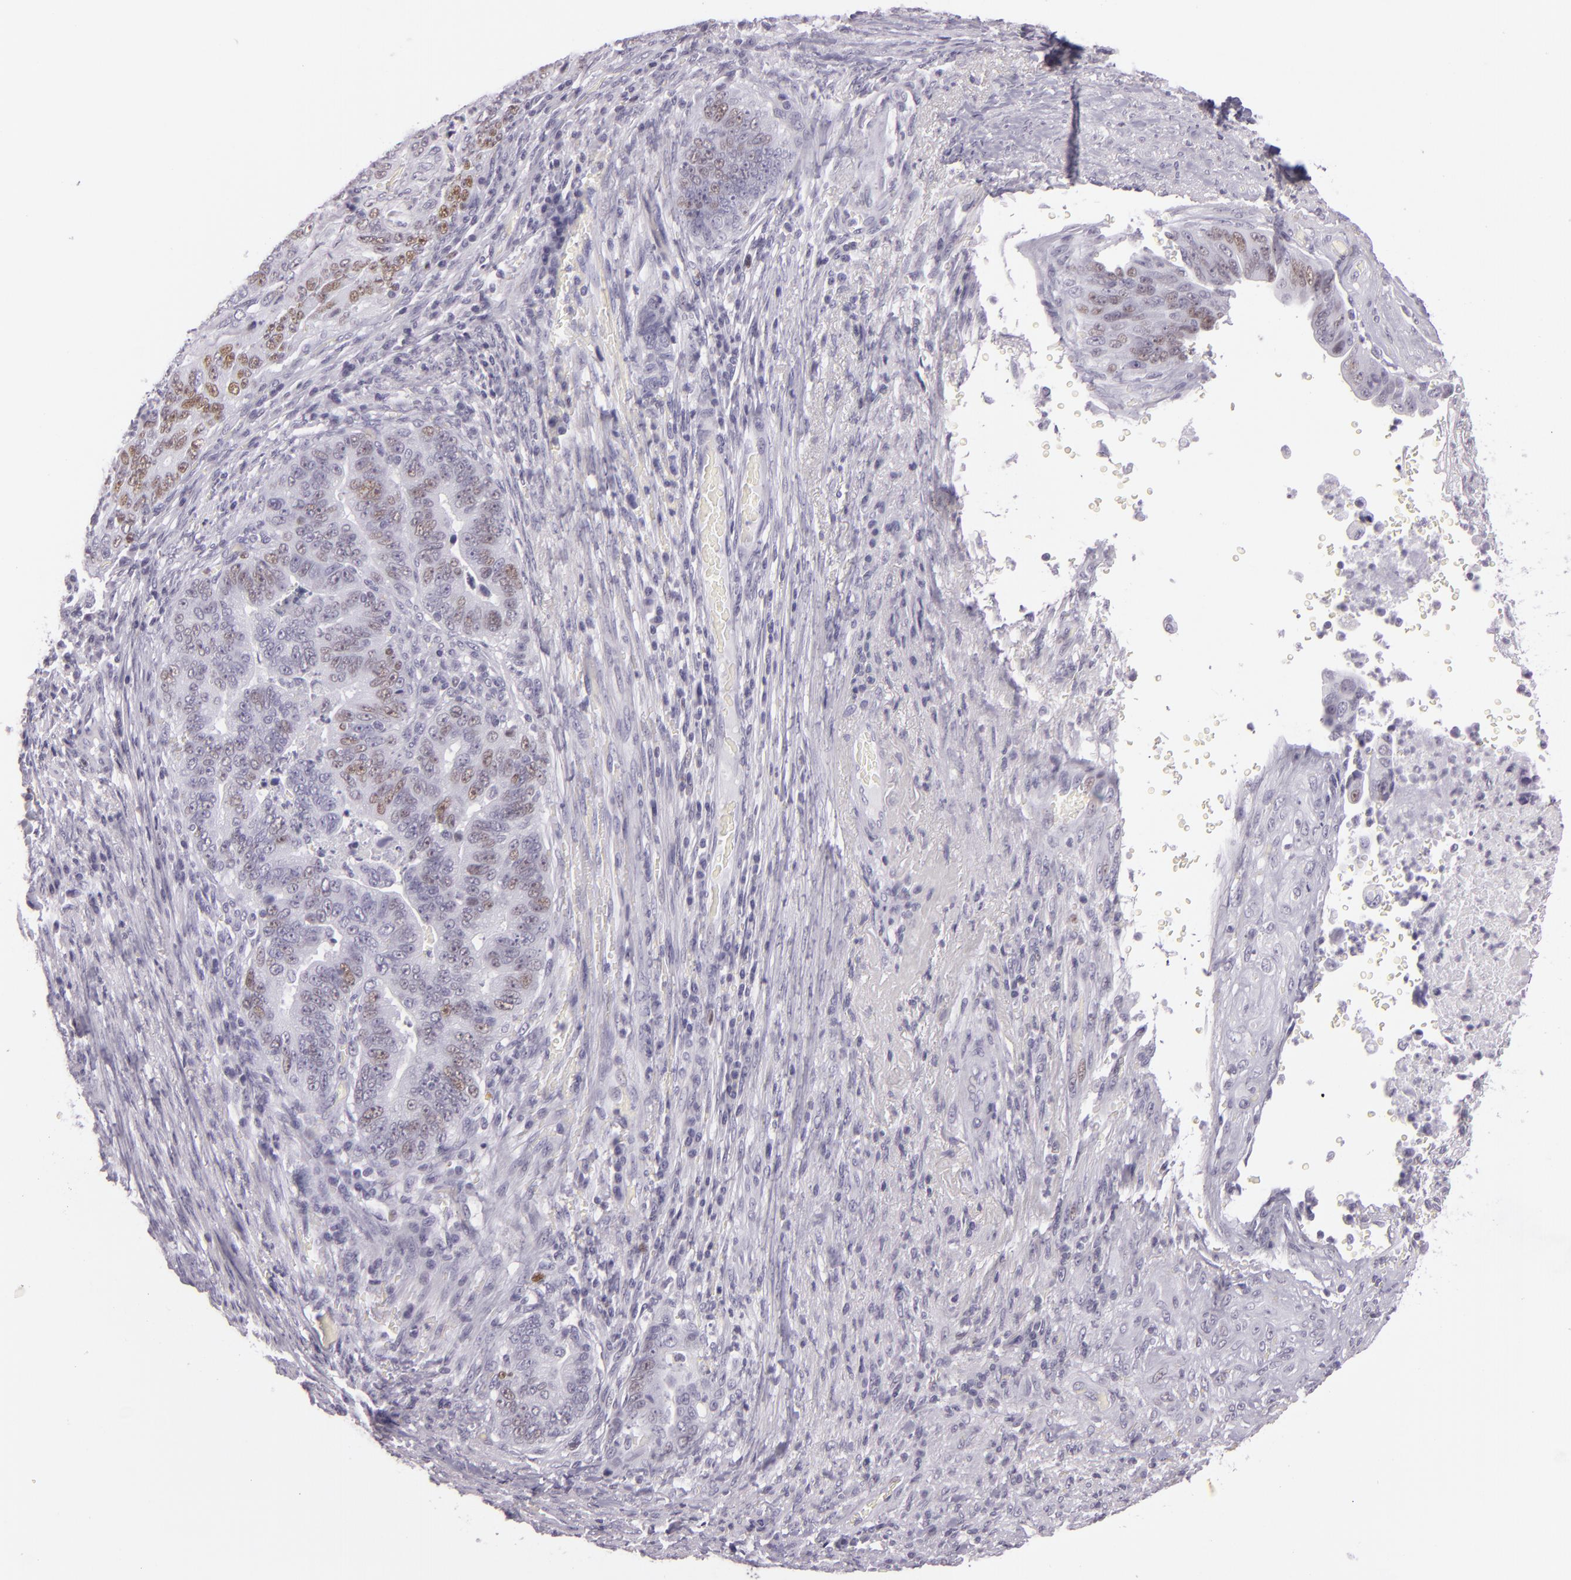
{"staining": {"intensity": "weak", "quantity": "<25%", "location": "nuclear"}, "tissue": "stomach cancer", "cell_type": "Tumor cells", "image_type": "cancer", "snomed": [{"axis": "morphology", "description": "Adenocarcinoma, NOS"}, {"axis": "topography", "description": "Stomach, upper"}], "caption": "Immunohistochemistry image of neoplastic tissue: stomach adenocarcinoma stained with DAB displays no significant protein staining in tumor cells. The staining is performed using DAB brown chromogen with nuclei counter-stained in using hematoxylin.", "gene": "MCM3", "patient": {"sex": "female", "age": 50}}